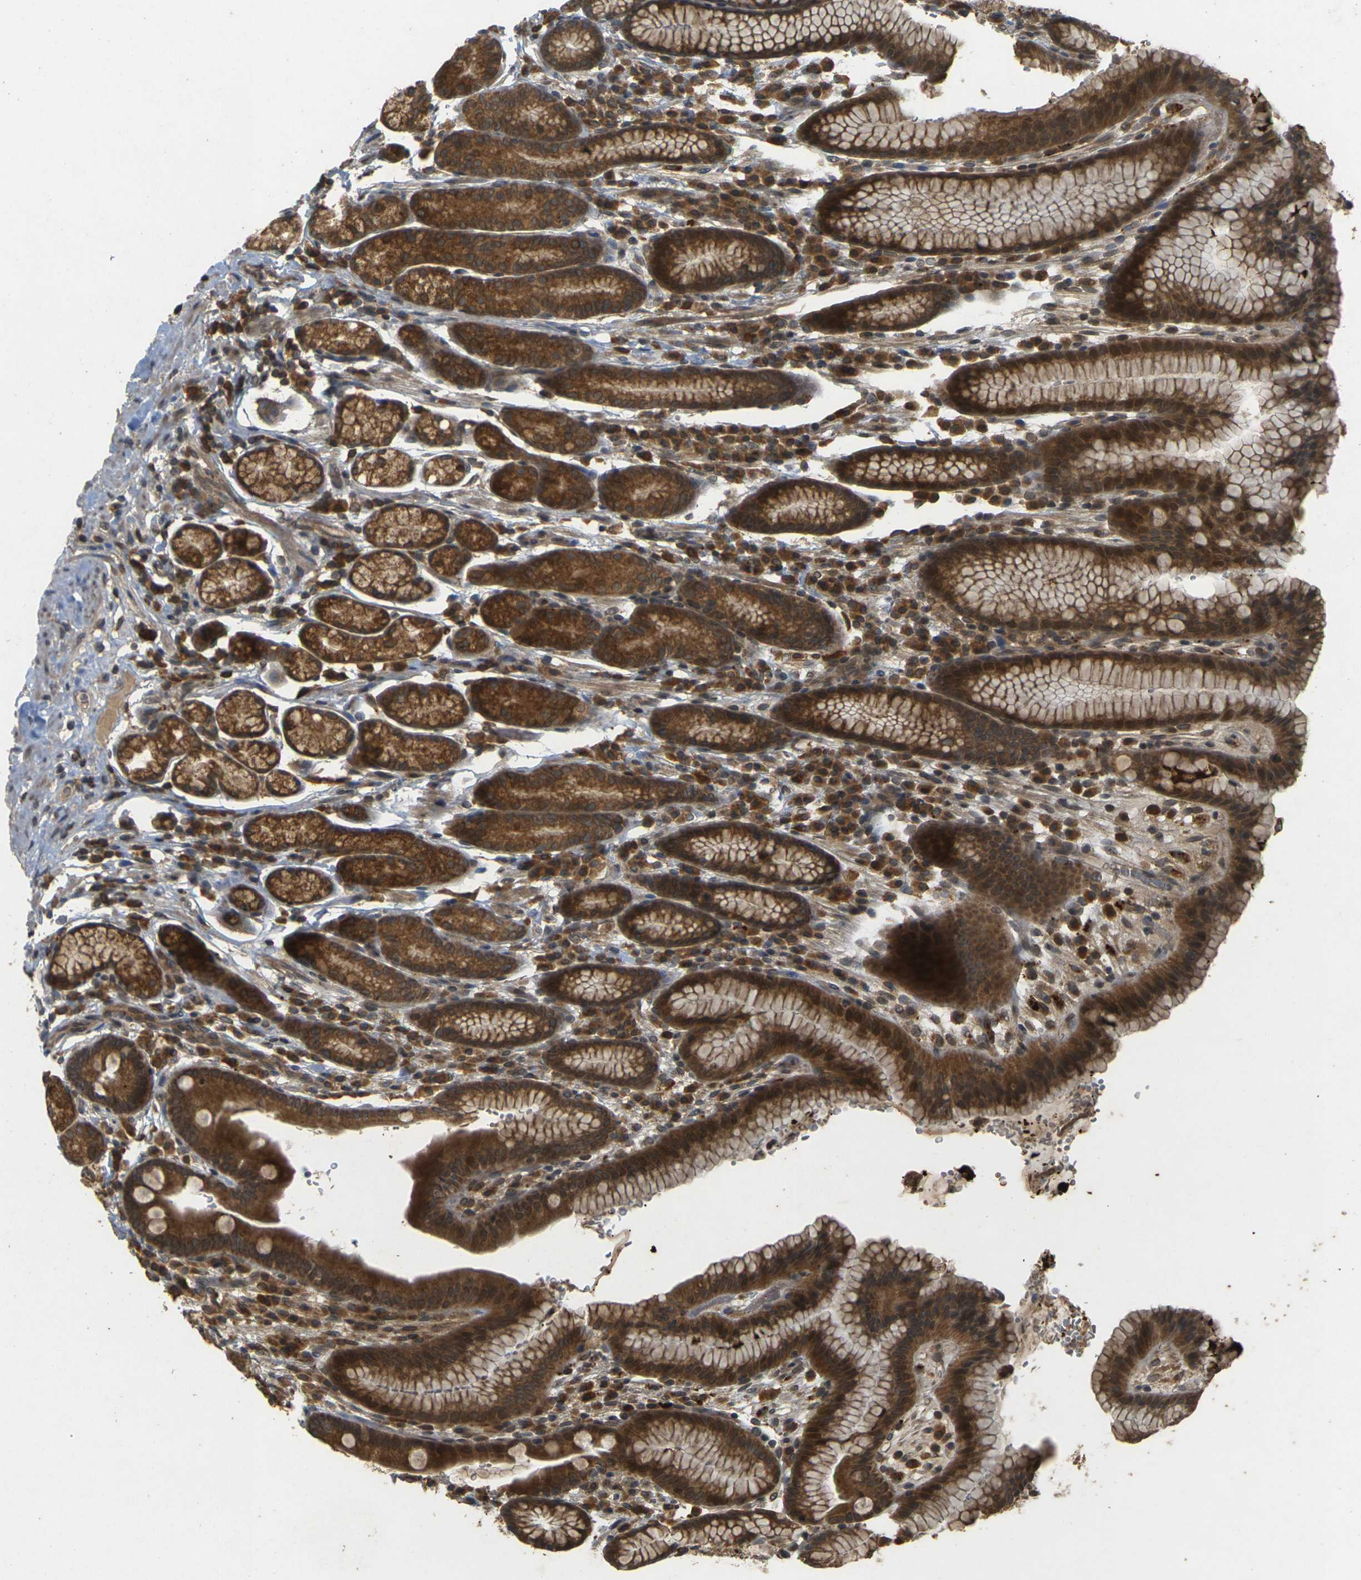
{"staining": {"intensity": "strong", "quantity": ">75%", "location": "cytoplasmic/membranous"}, "tissue": "stomach", "cell_type": "Glandular cells", "image_type": "normal", "snomed": [{"axis": "morphology", "description": "Normal tissue, NOS"}, {"axis": "topography", "description": "Stomach, lower"}], "caption": "Immunohistochemistry micrograph of benign stomach stained for a protein (brown), which exhibits high levels of strong cytoplasmic/membranous expression in about >75% of glandular cells.", "gene": "ERN1", "patient": {"sex": "male", "age": 52}}